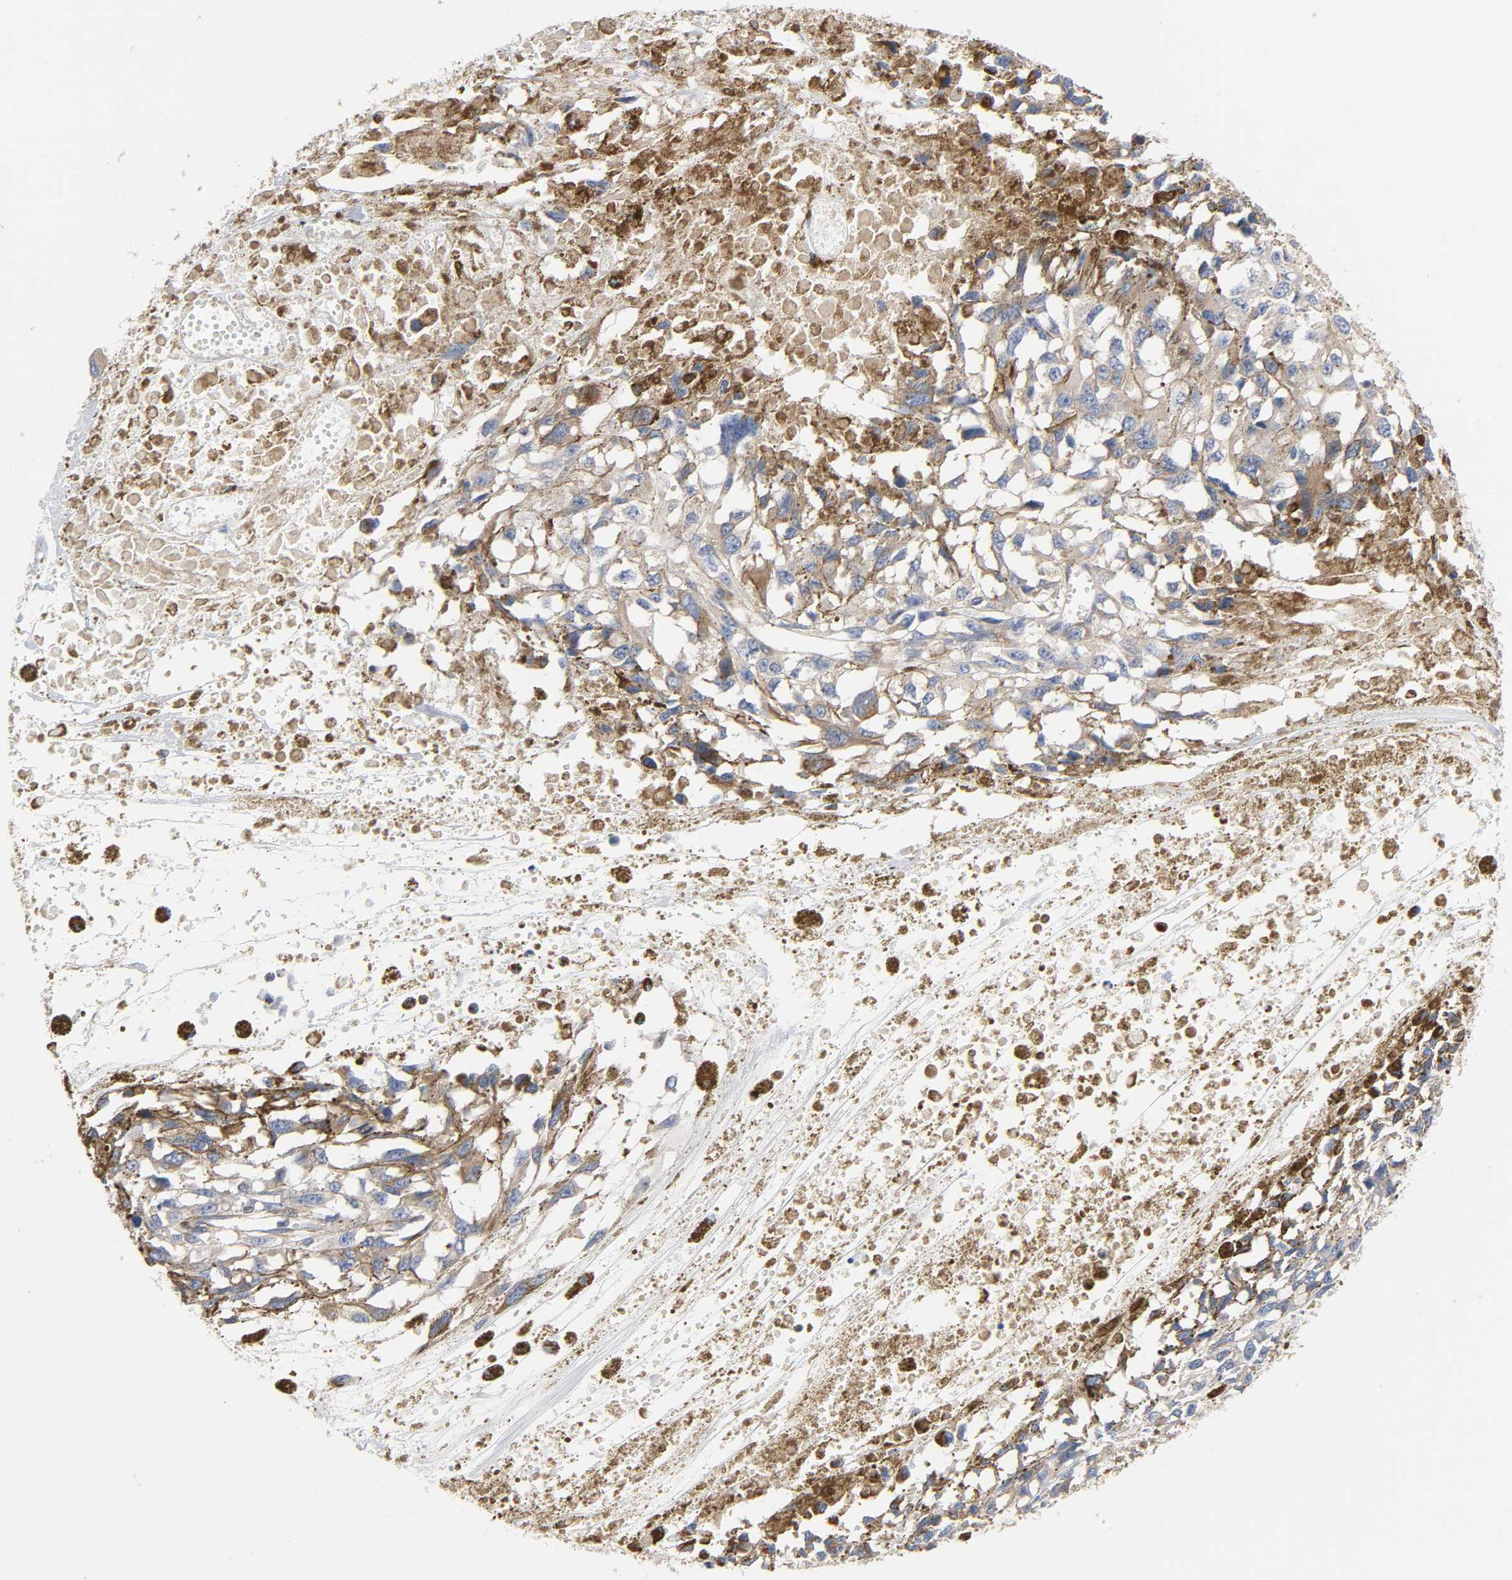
{"staining": {"intensity": "weak", "quantity": "25%-75%", "location": "cytoplasmic/membranous"}, "tissue": "melanoma", "cell_type": "Tumor cells", "image_type": "cancer", "snomed": [{"axis": "morphology", "description": "Malignant melanoma, Metastatic site"}, {"axis": "topography", "description": "Lymph node"}], "caption": "Brown immunohistochemical staining in malignant melanoma (metastatic site) exhibits weak cytoplasmic/membranous staining in about 25%-75% of tumor cells.", "gene": "ARHGAP1", "patient": {"sex": "male", "age": 59}}